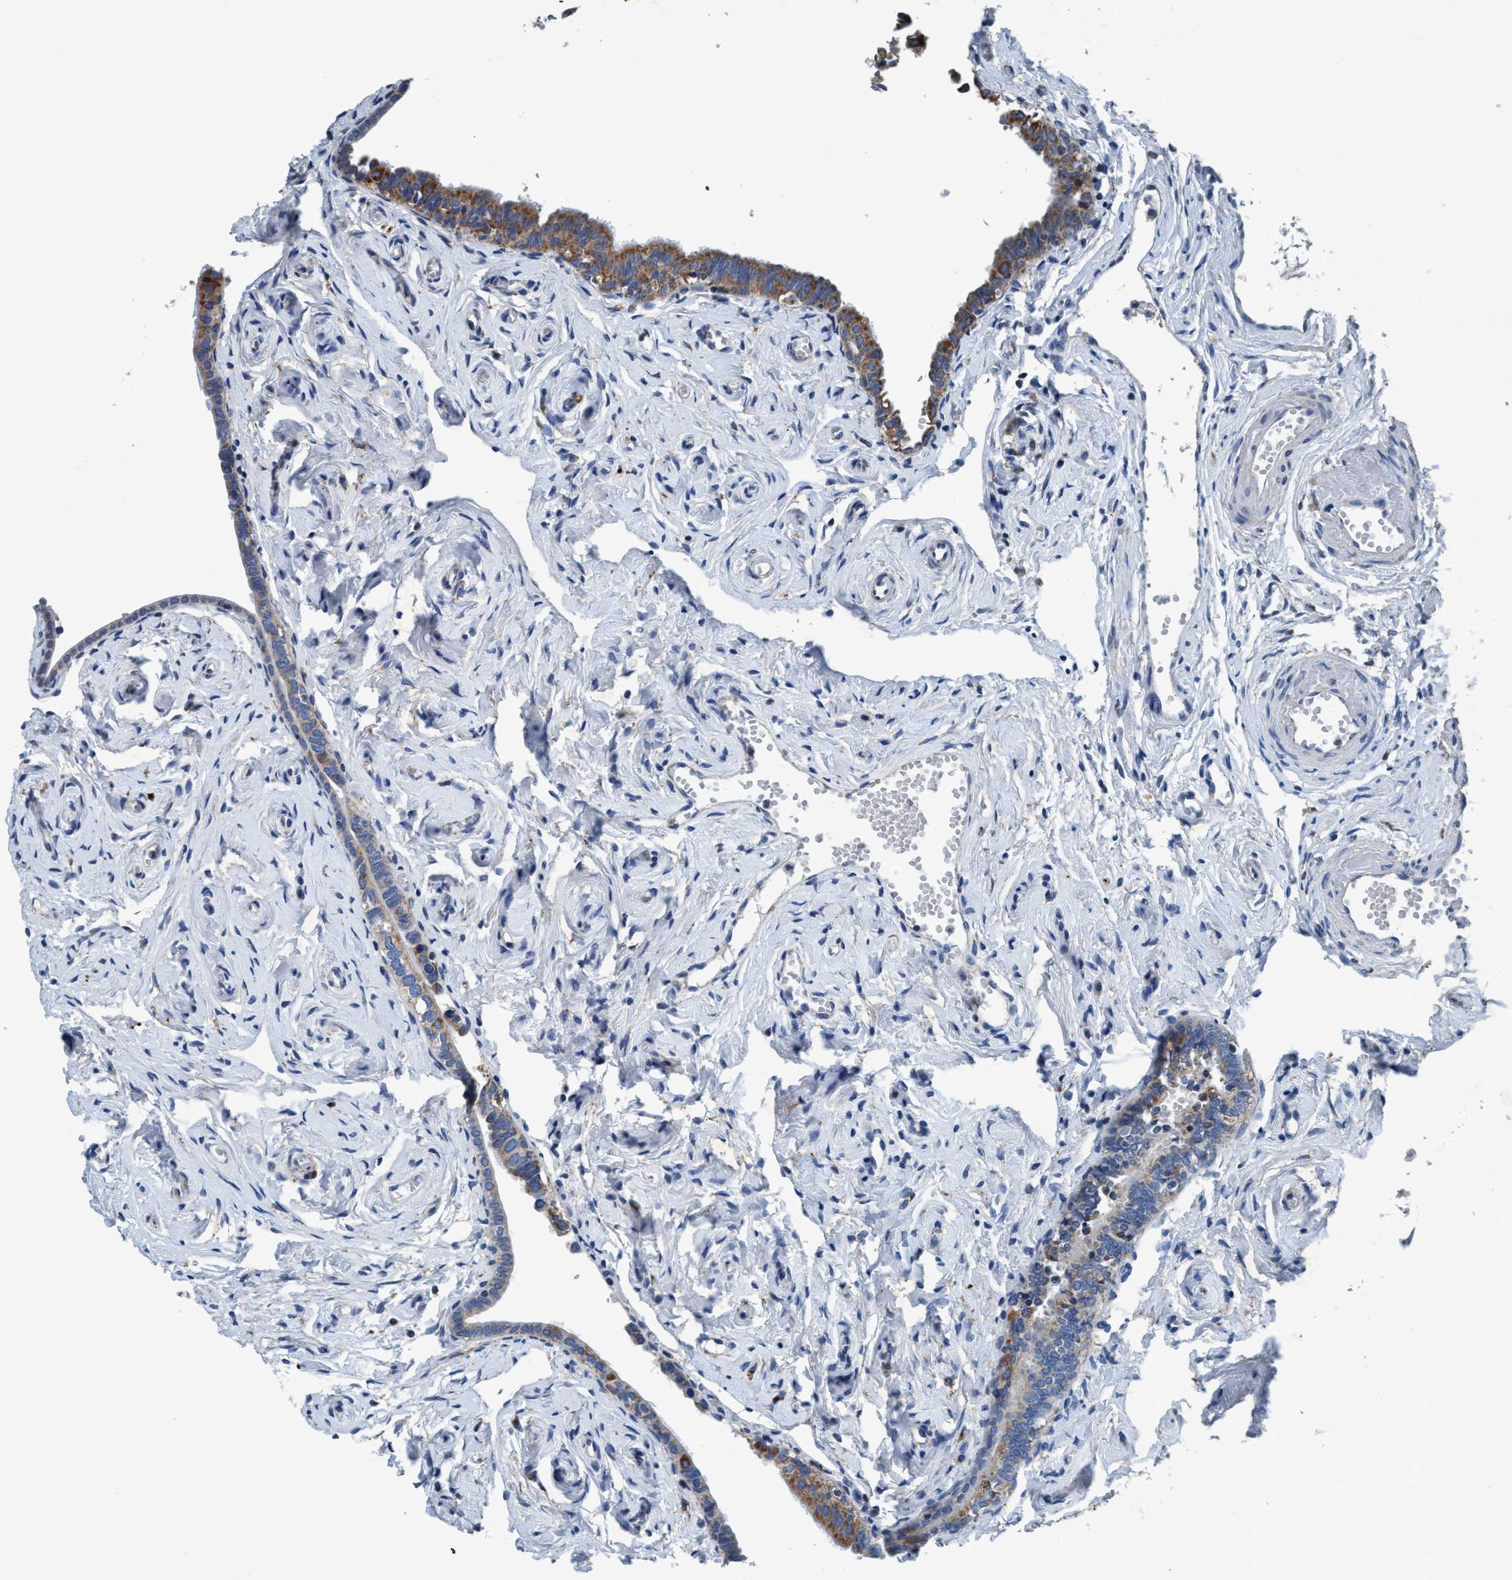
{"staining": {"intensity": "moderate", "quantity": "25%-75%", "location": "cytoplasmic/membranous"}, "tissue": "fallopian tube", "cell_type": "Glandular cells", "image_type": "normal", "snomed": [{"axis": "morphology", "description": "Normal tissue, NOS"}, {"axis": "topography", "description": "Fallopian tube"}], "caption": "An IHC histopathology image of normal tissue is shown. Protein staining in brown shows moderate cytoplasmic/membranous positivity in fallopian tube within glandular cells.", "gene": "ANKFN1", "patient": {"sex": "female", "age": 71}}